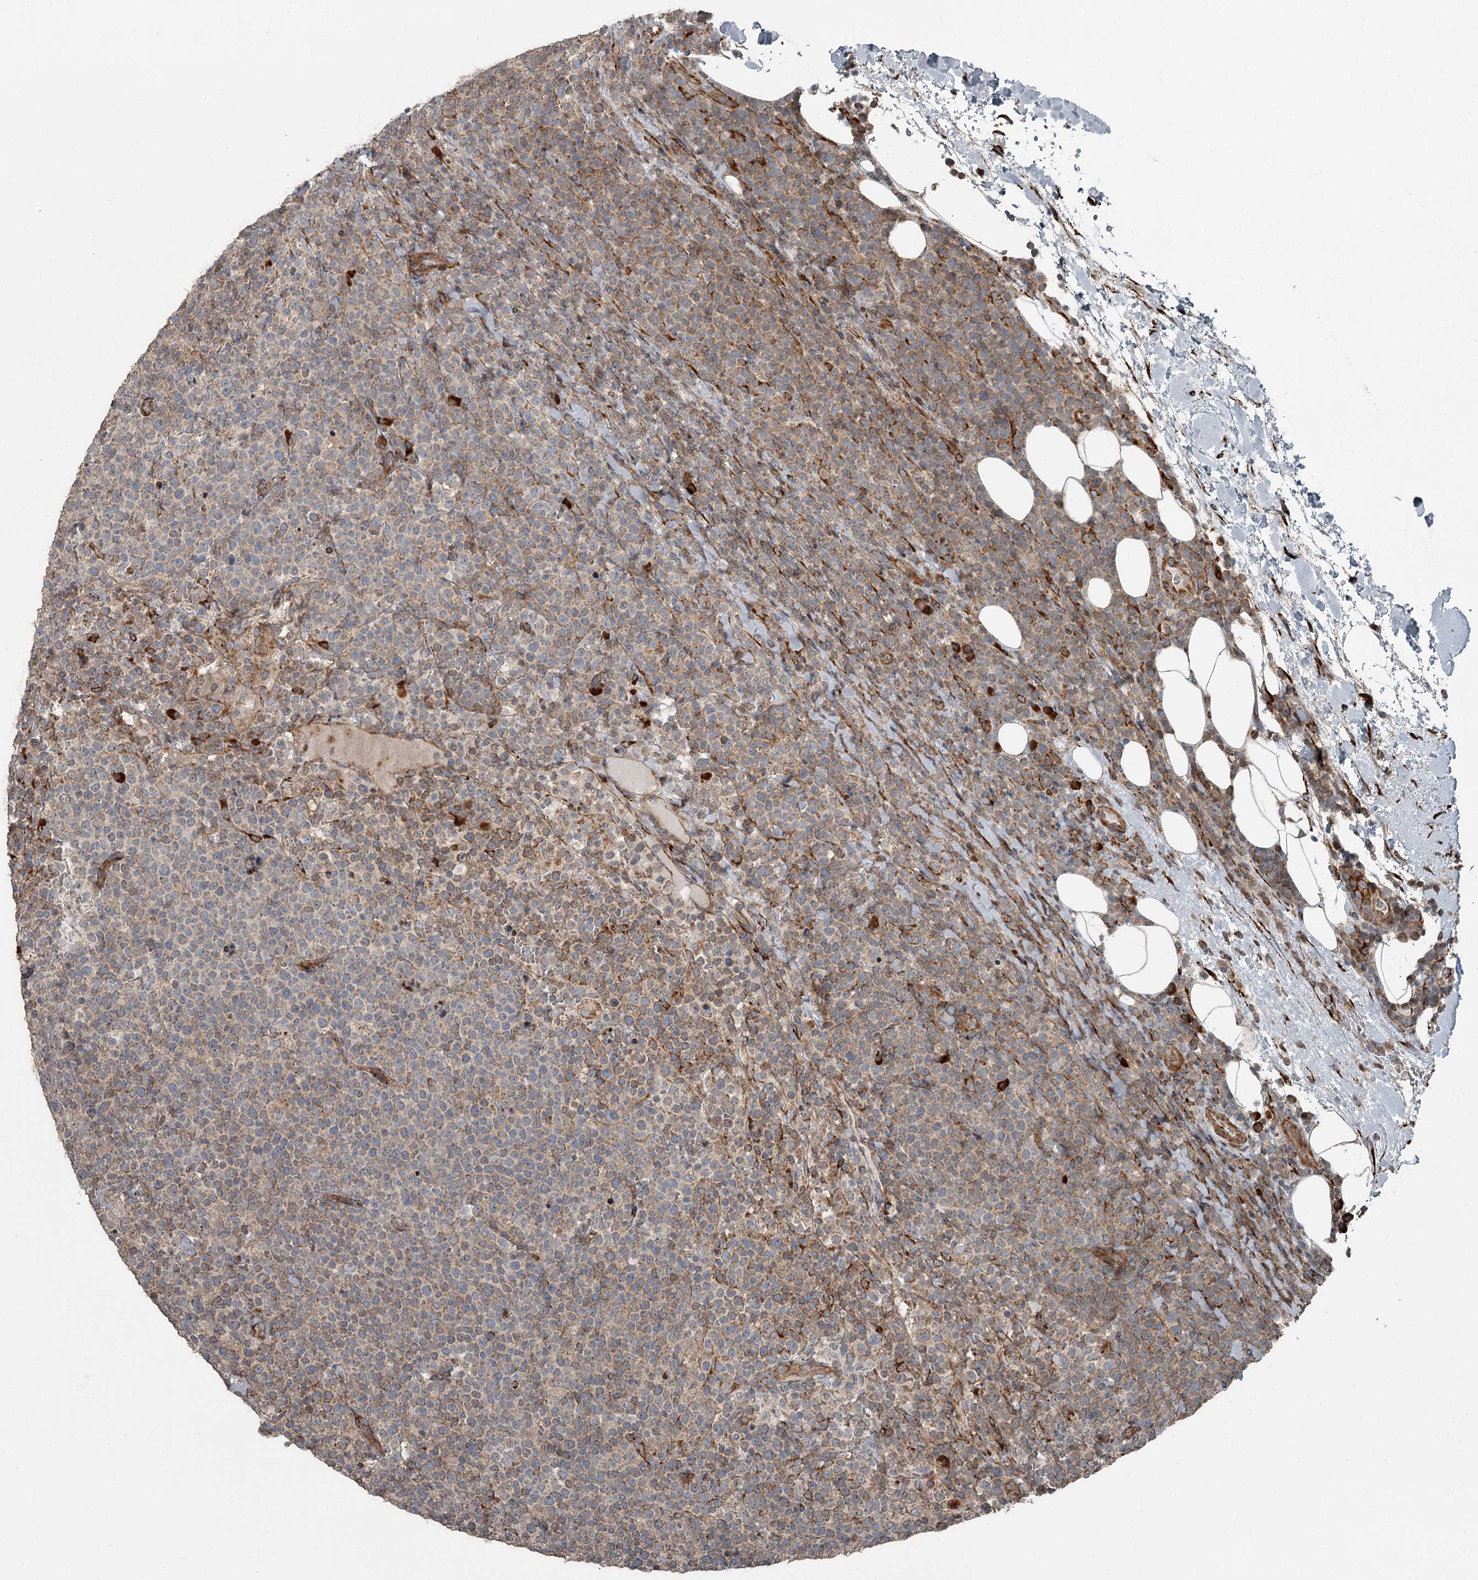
{"staining": {"intensity": "weak", "quantity": ">75%", "location": "cytoplasmic/membranous"}, "tissue": "lymphoma", "cell_type": "Tumor cells", "image_type": "cancer", "snomed": [{"axis": "morphology", "description": "Malignant lymphoma, non-Hodgkin's type, High grade"}, {"axis": "topography", "description": "Lymph node"}], "caption": "The photomicrograph demonstrates a brown stain indicating the presence of a protein in the cytoplasmic/membranous of tumor cells in lymphoma. (brown staining indicates protein expression, while blue staining denotes nuclei).", "gene": "RASSF8", "patient": {"sex": "male", "age": 61}}